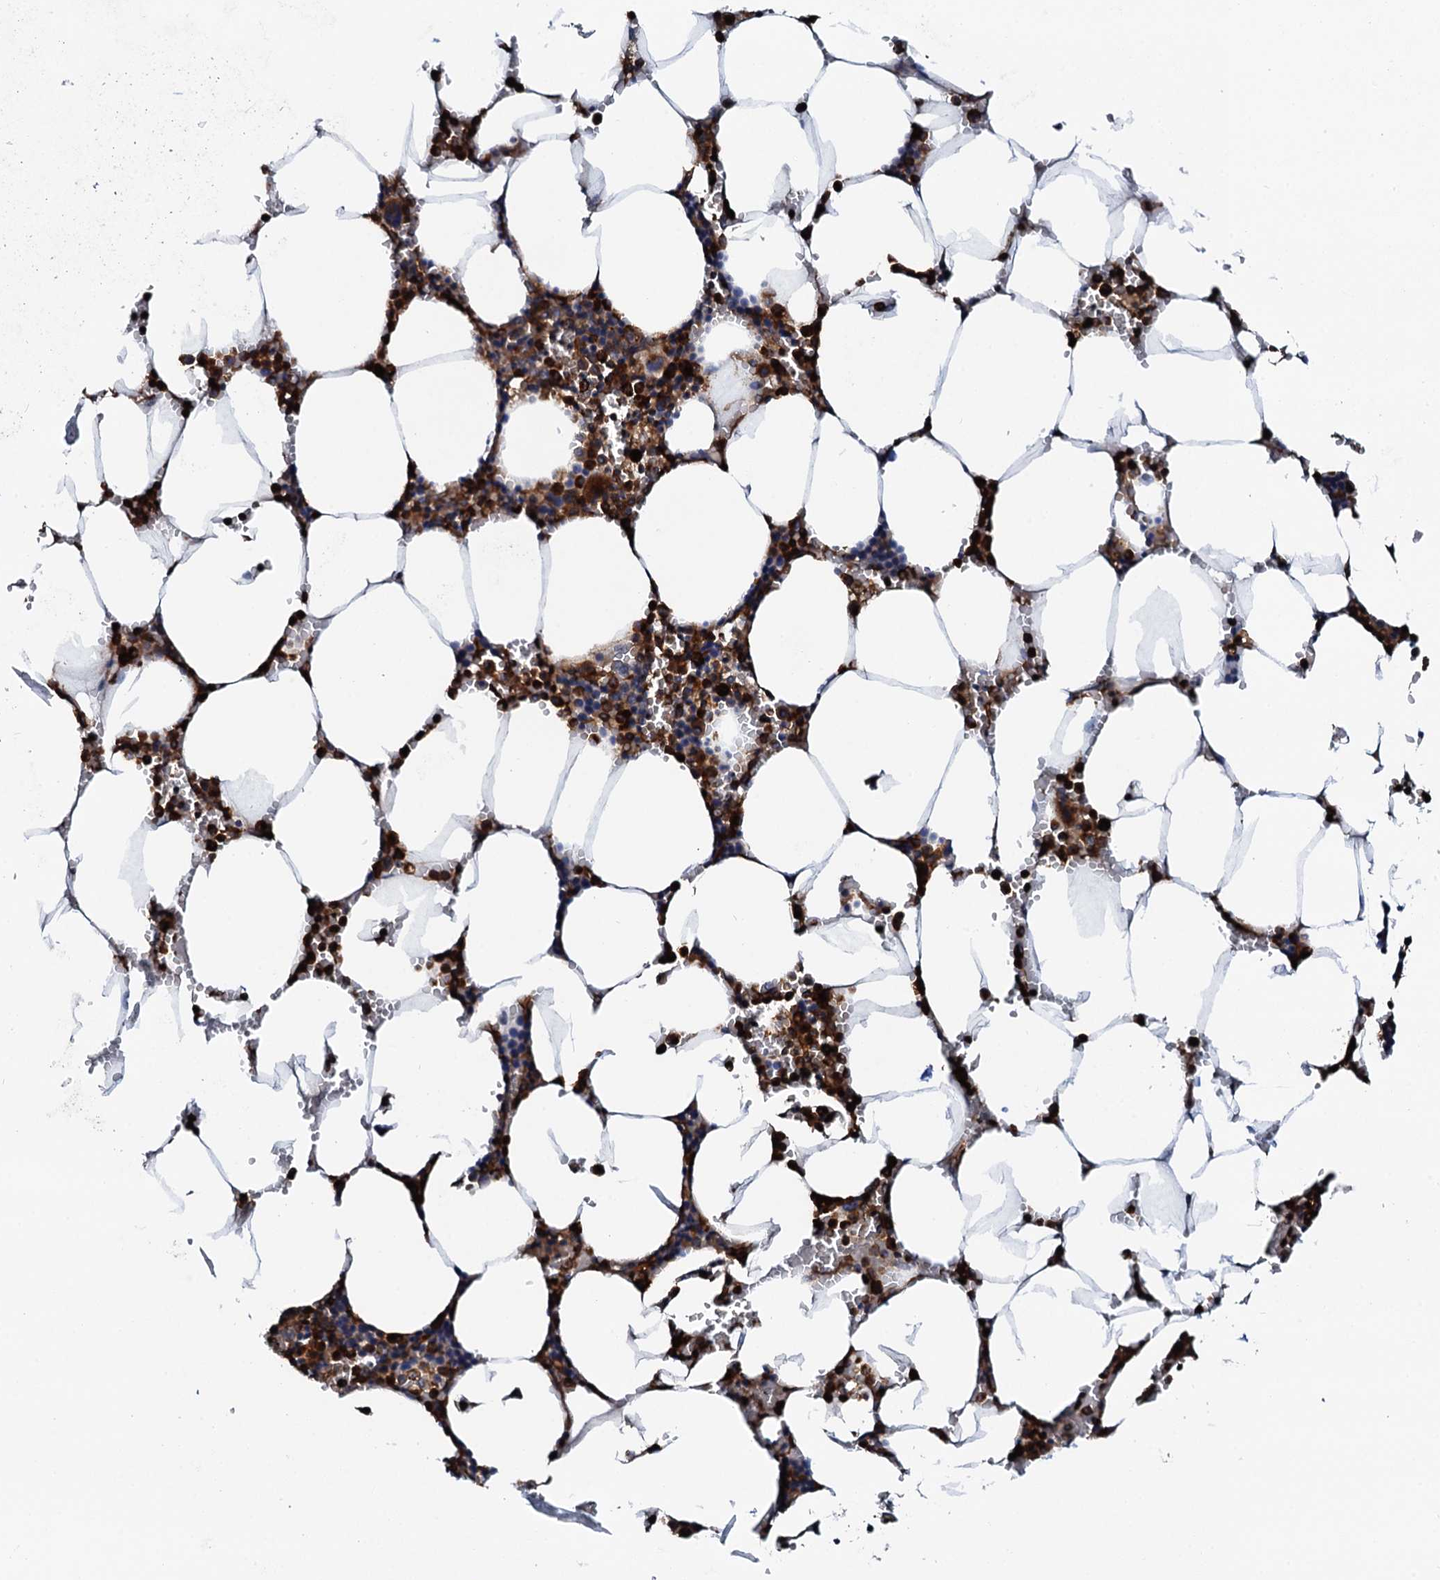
{"staining": {"intensity": "strong", "quantity": "25%-75%", "location": "cytoplasmic/membranous"}, "tissue": "bone marrow", "cell_type": "Hematopoietic cells", "image_type": "normal", "snomed": [{"axis": "morphology", "description": "Normal tissue, NOS"}, {"axis": "topography", "description": "Bone marrow"}], "caption": "Immunohistochemistry (DAB (3,3'-diaminobenzidine)) staining of normal bone marrow demonstrates strong cytoplasmic/membranous protein staining in approximately 25%-75% of hematopoietic cells. The protein is shown in brown color, while the nuclei are stained blue.", "gene": "VAMP8", "patient": {"sex": "male", "age": 70}}